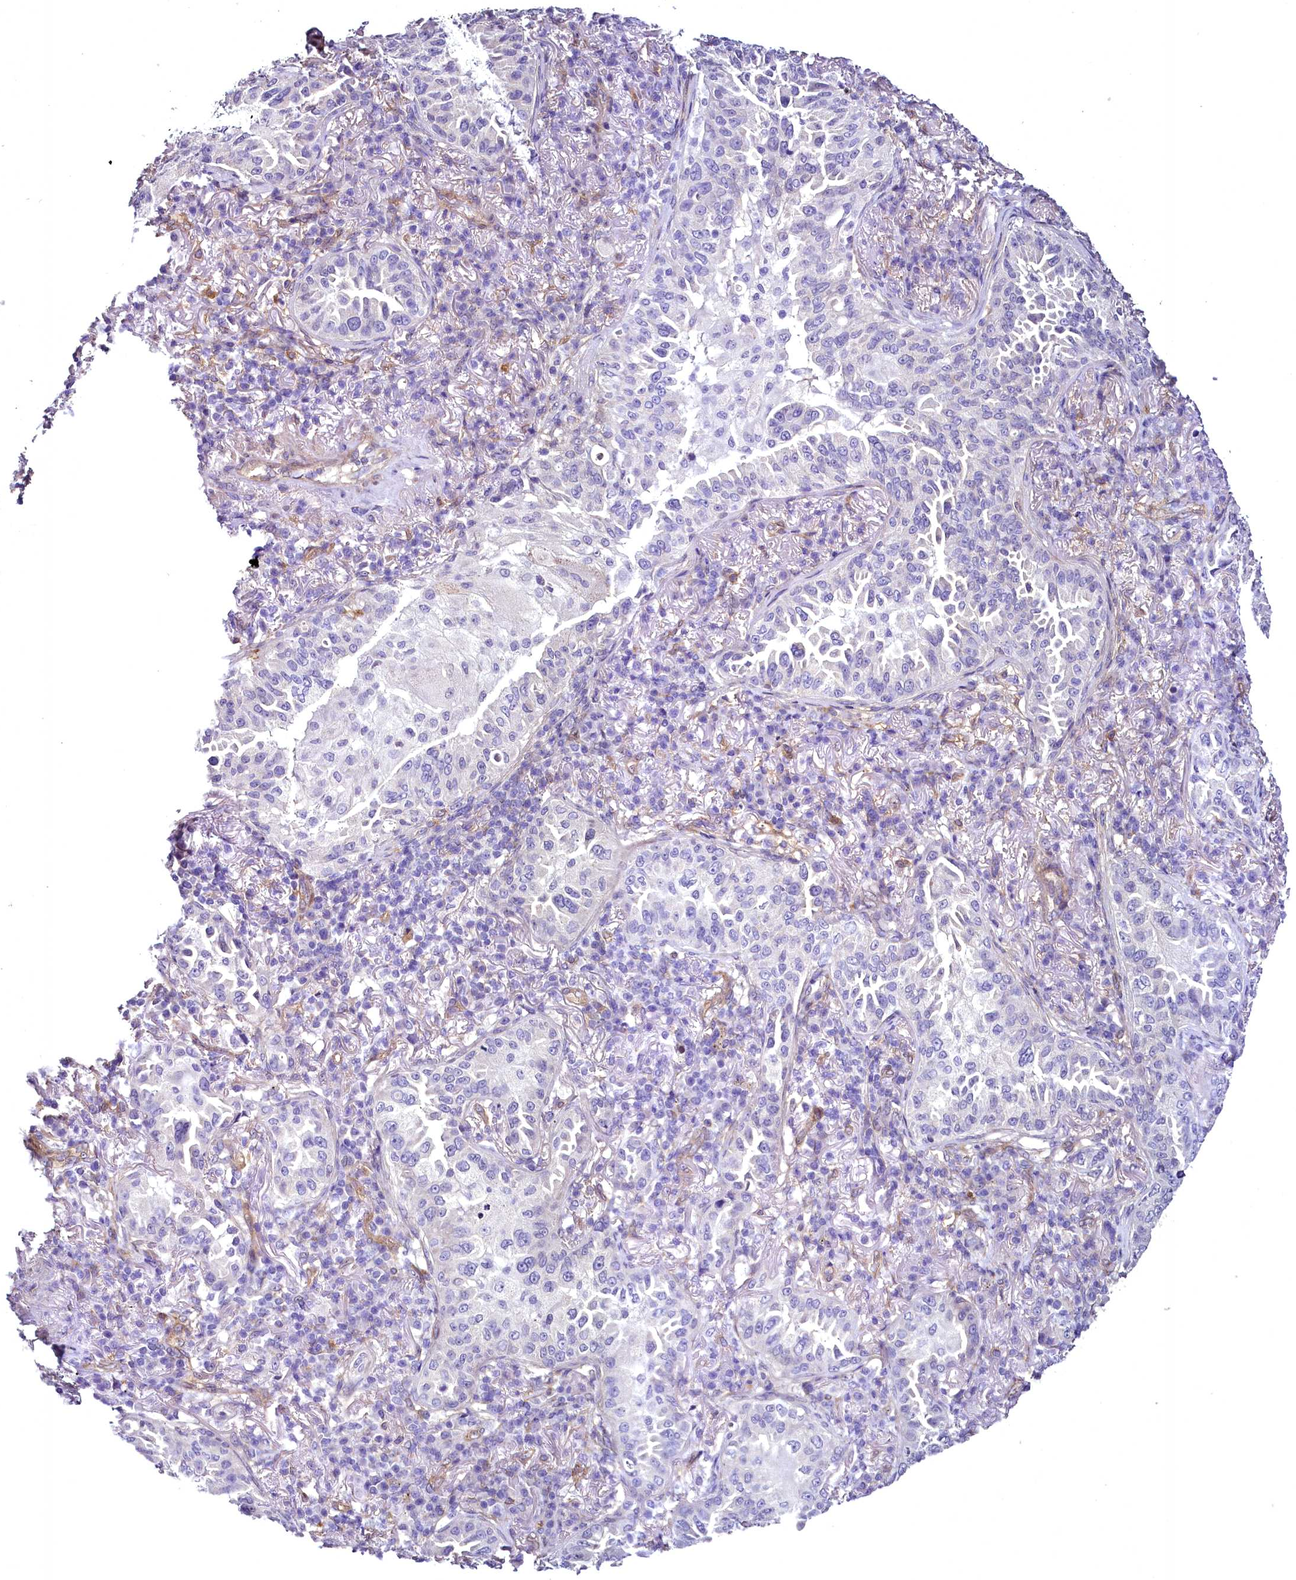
{"staining": {"intensity": "negative", "quantity": "none", "location": "none"}, "tissue": "lung cancer", "cell_type": "Tumor cells", "image_type": "cancer", "snomed": [{"axis": "morphology", "description": "Adenocarcinoma, NOS"}, {"axis": "topography", "description": "Lung"}], "caption": "The immunohistochemistry micrograph has no significant positivity in tumor cells of adenocarcinoma (lung) tissue. (Brightfield microscopy of DAB (3,3'-diaminobenzidine) IHC at high magnification).", "gene": "STXBP1", "patient": {"sex": "female", "age": 69}}